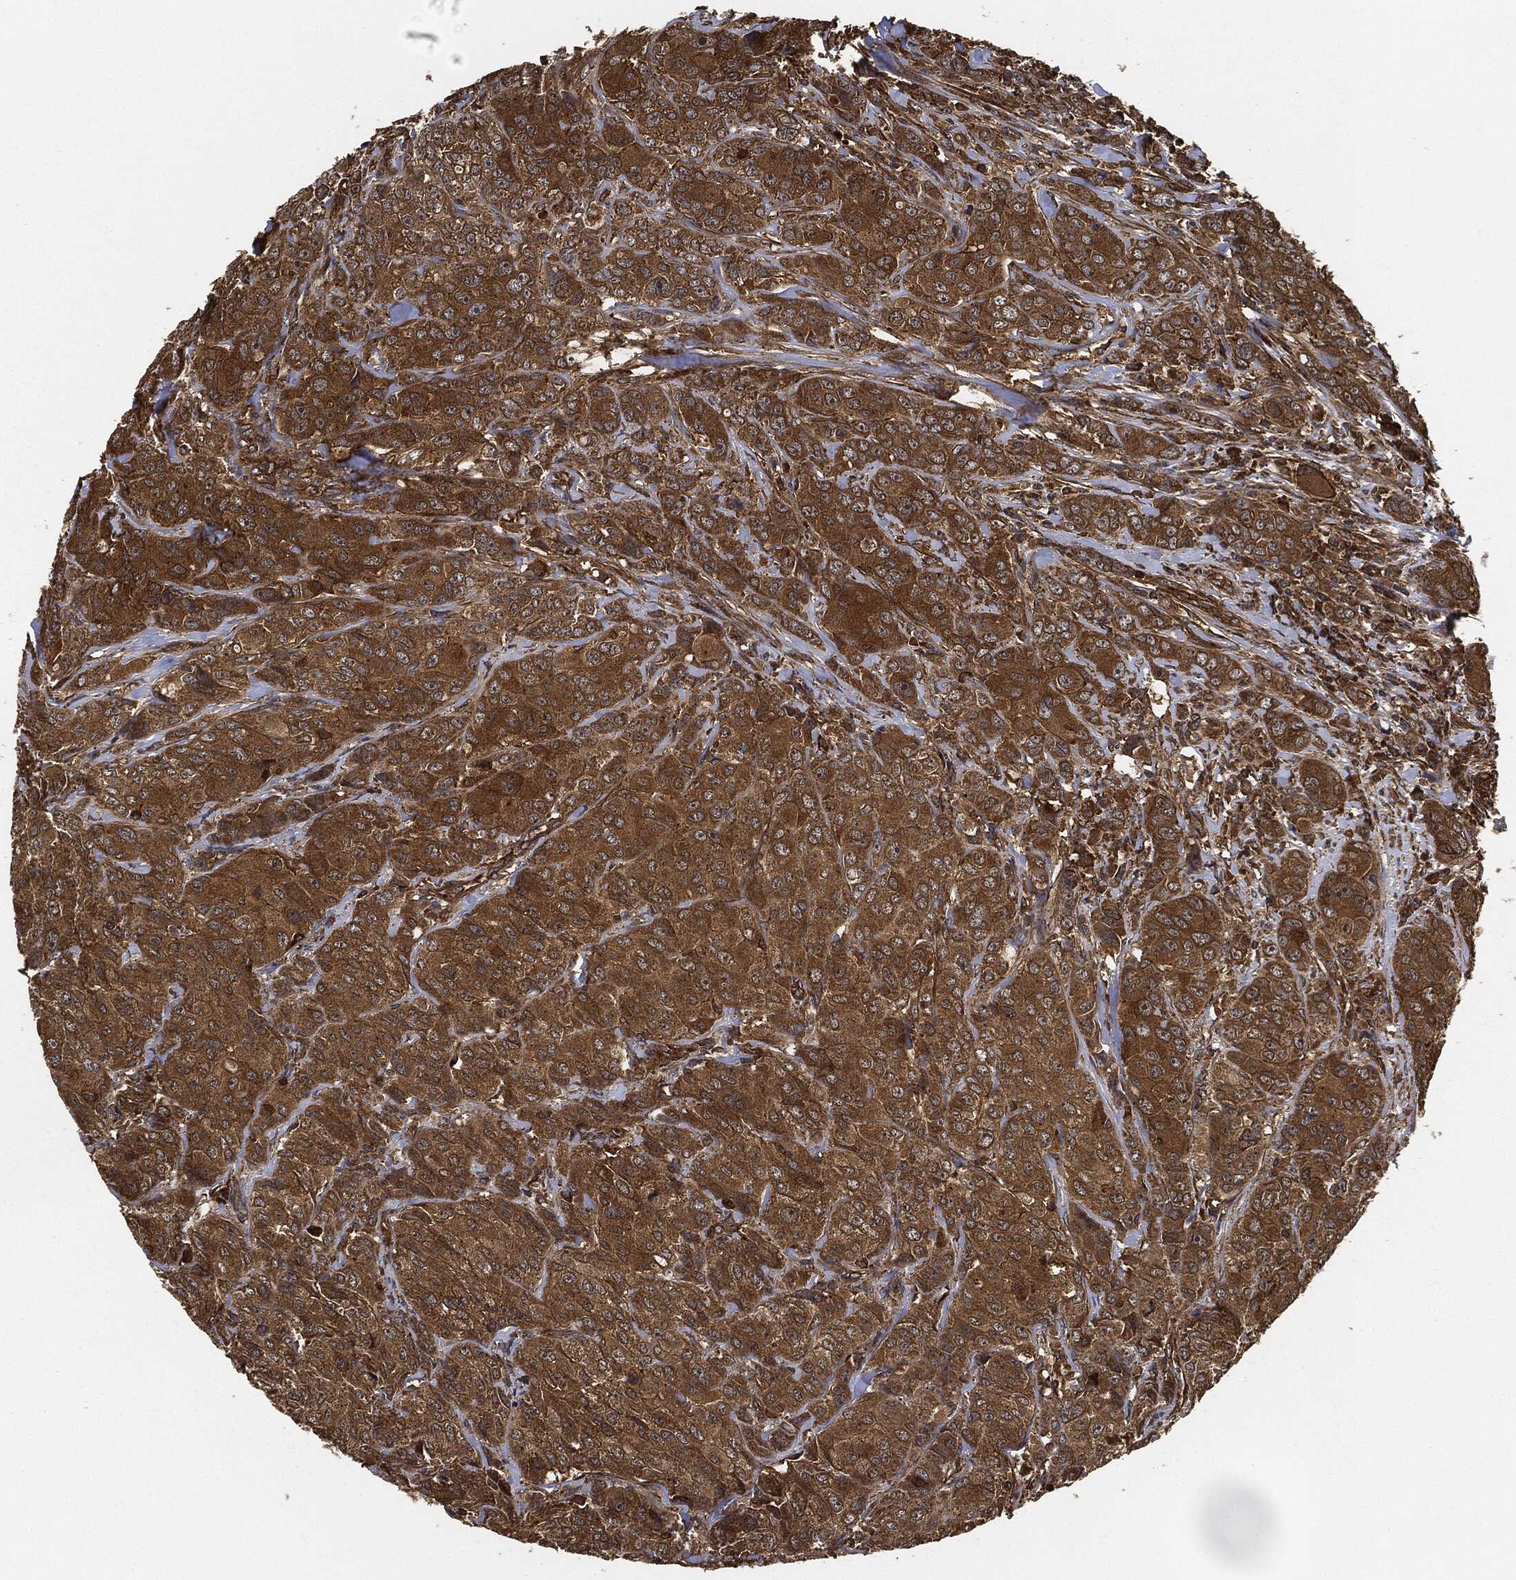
{"staining": {"intensity": "strong", "quantity": ">75%", "location": "cytoplasmic/membranous"}, "tissue": "breast cancer", "cell_type": "Tumor cells", "image_type": "cancer", "snomed": [{"axis": "morphology", "description": "Duct carcinoma"}, {"axis": "topography", "description": "Breast"}], "caption": "Immunohistochemistry staining of breast cancer, which reveals high levels of strong cytoplasmic/membranous expression in approximately >75% of tumor cells indicating strong cytoplasmic/membranous protein expression. The staining was performed using DAB (3,3'-diaminobenzidine) (brown) for protein detection and nuclei were counterstained in hematoxylin (blue).", "gene": "CEP290", "patient": {"sex": "female", "age": 43}}